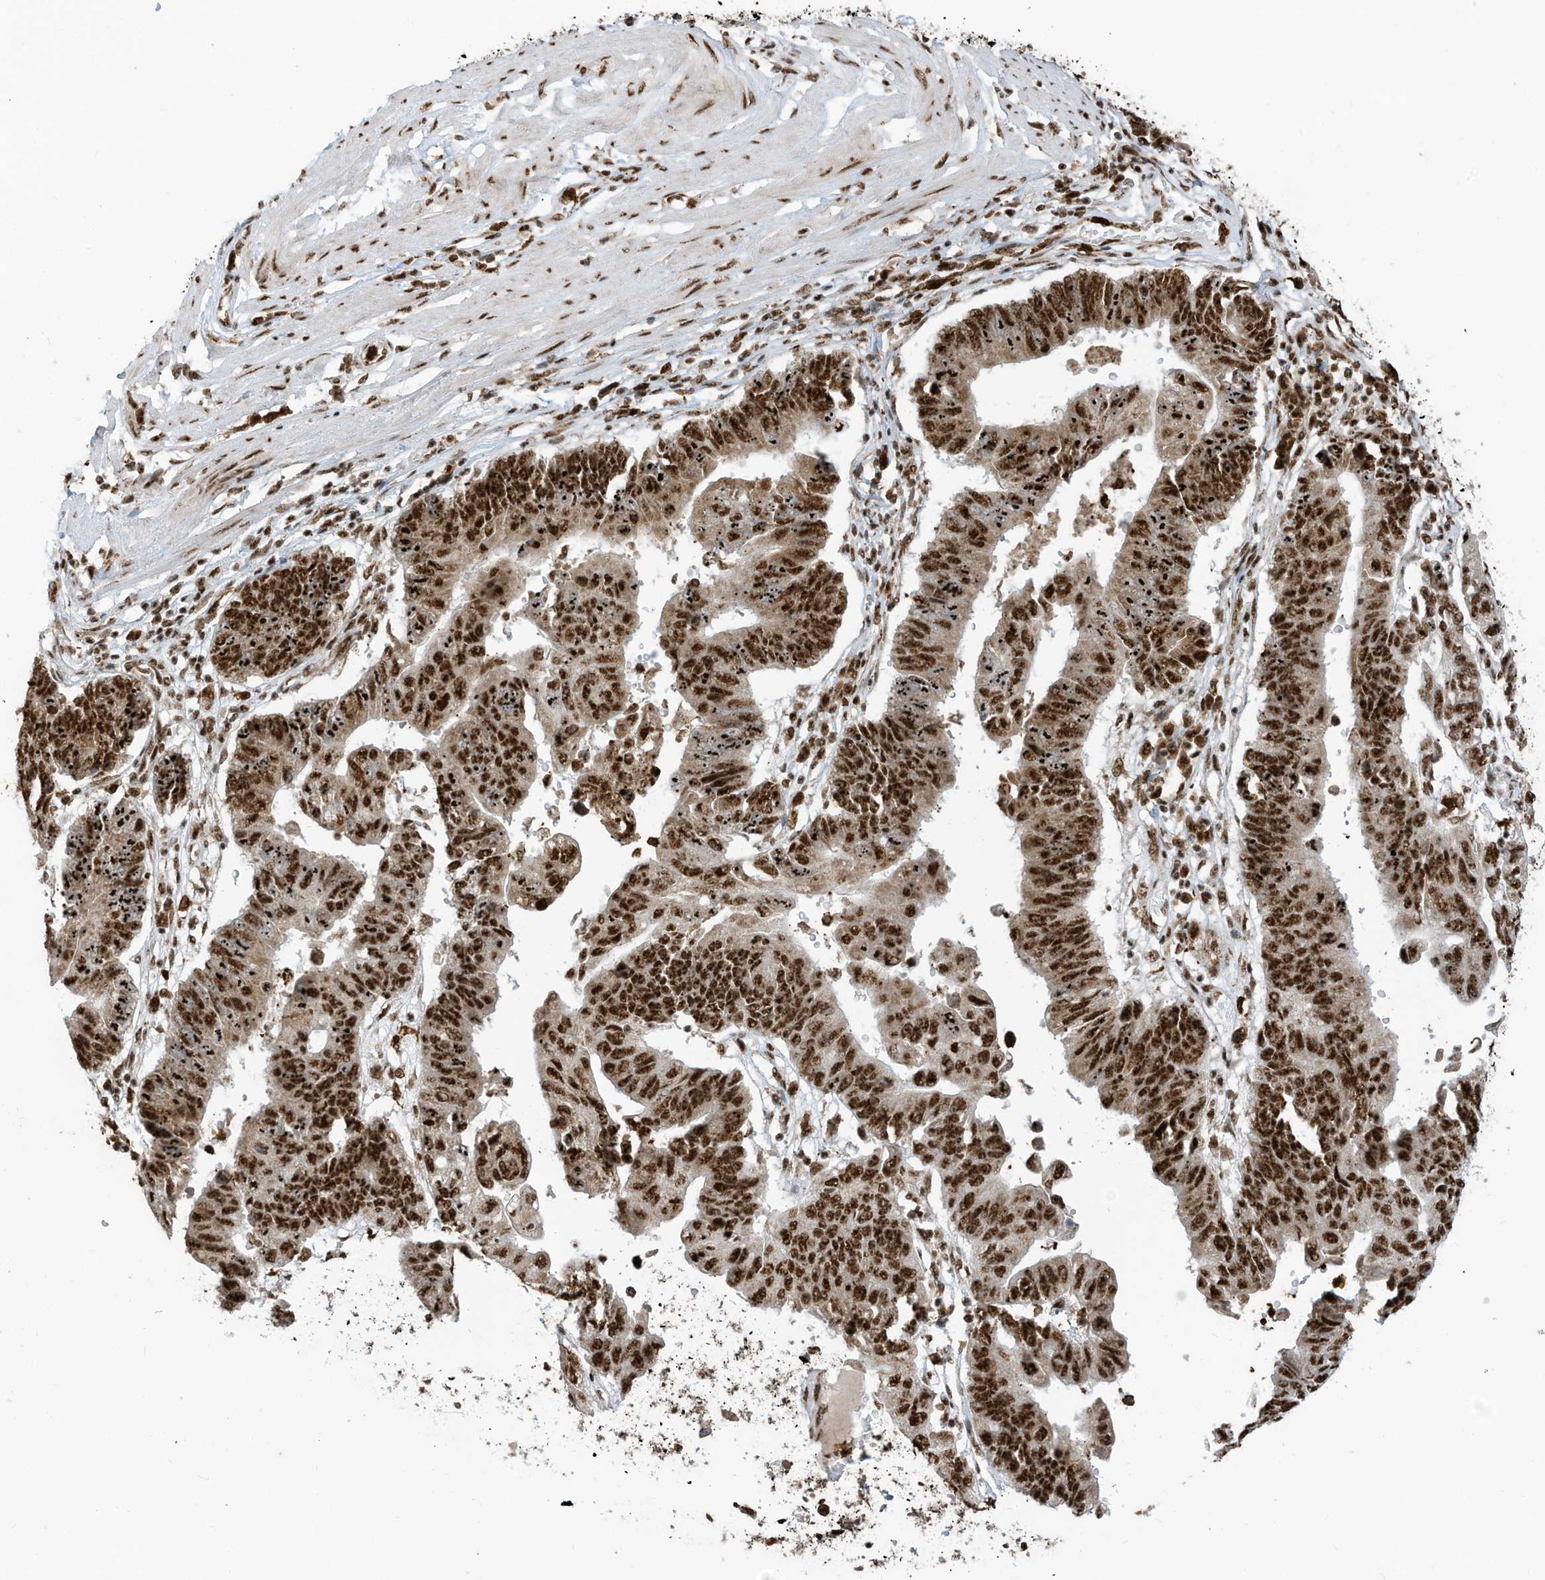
{"staining": {"intensity": "strong", "quantity": ">75%", "location": "nuclear"}, "tissue": "stomach cancer", "cell_type": "Tumor cells", "image_type": "cancer", "snomed": [{"axis": "morphology", "description": "Adenocarcinoma, NOS"}, {"axis": "topography", "description": "Stomach"}], "caption": "This image shows IHC staining of adenocarcinoma (stomach), with high strong nuclear expression in about >75% of tumor cells.", "gene": "LBH", "patient": {"sex": "male", "age": 59}}